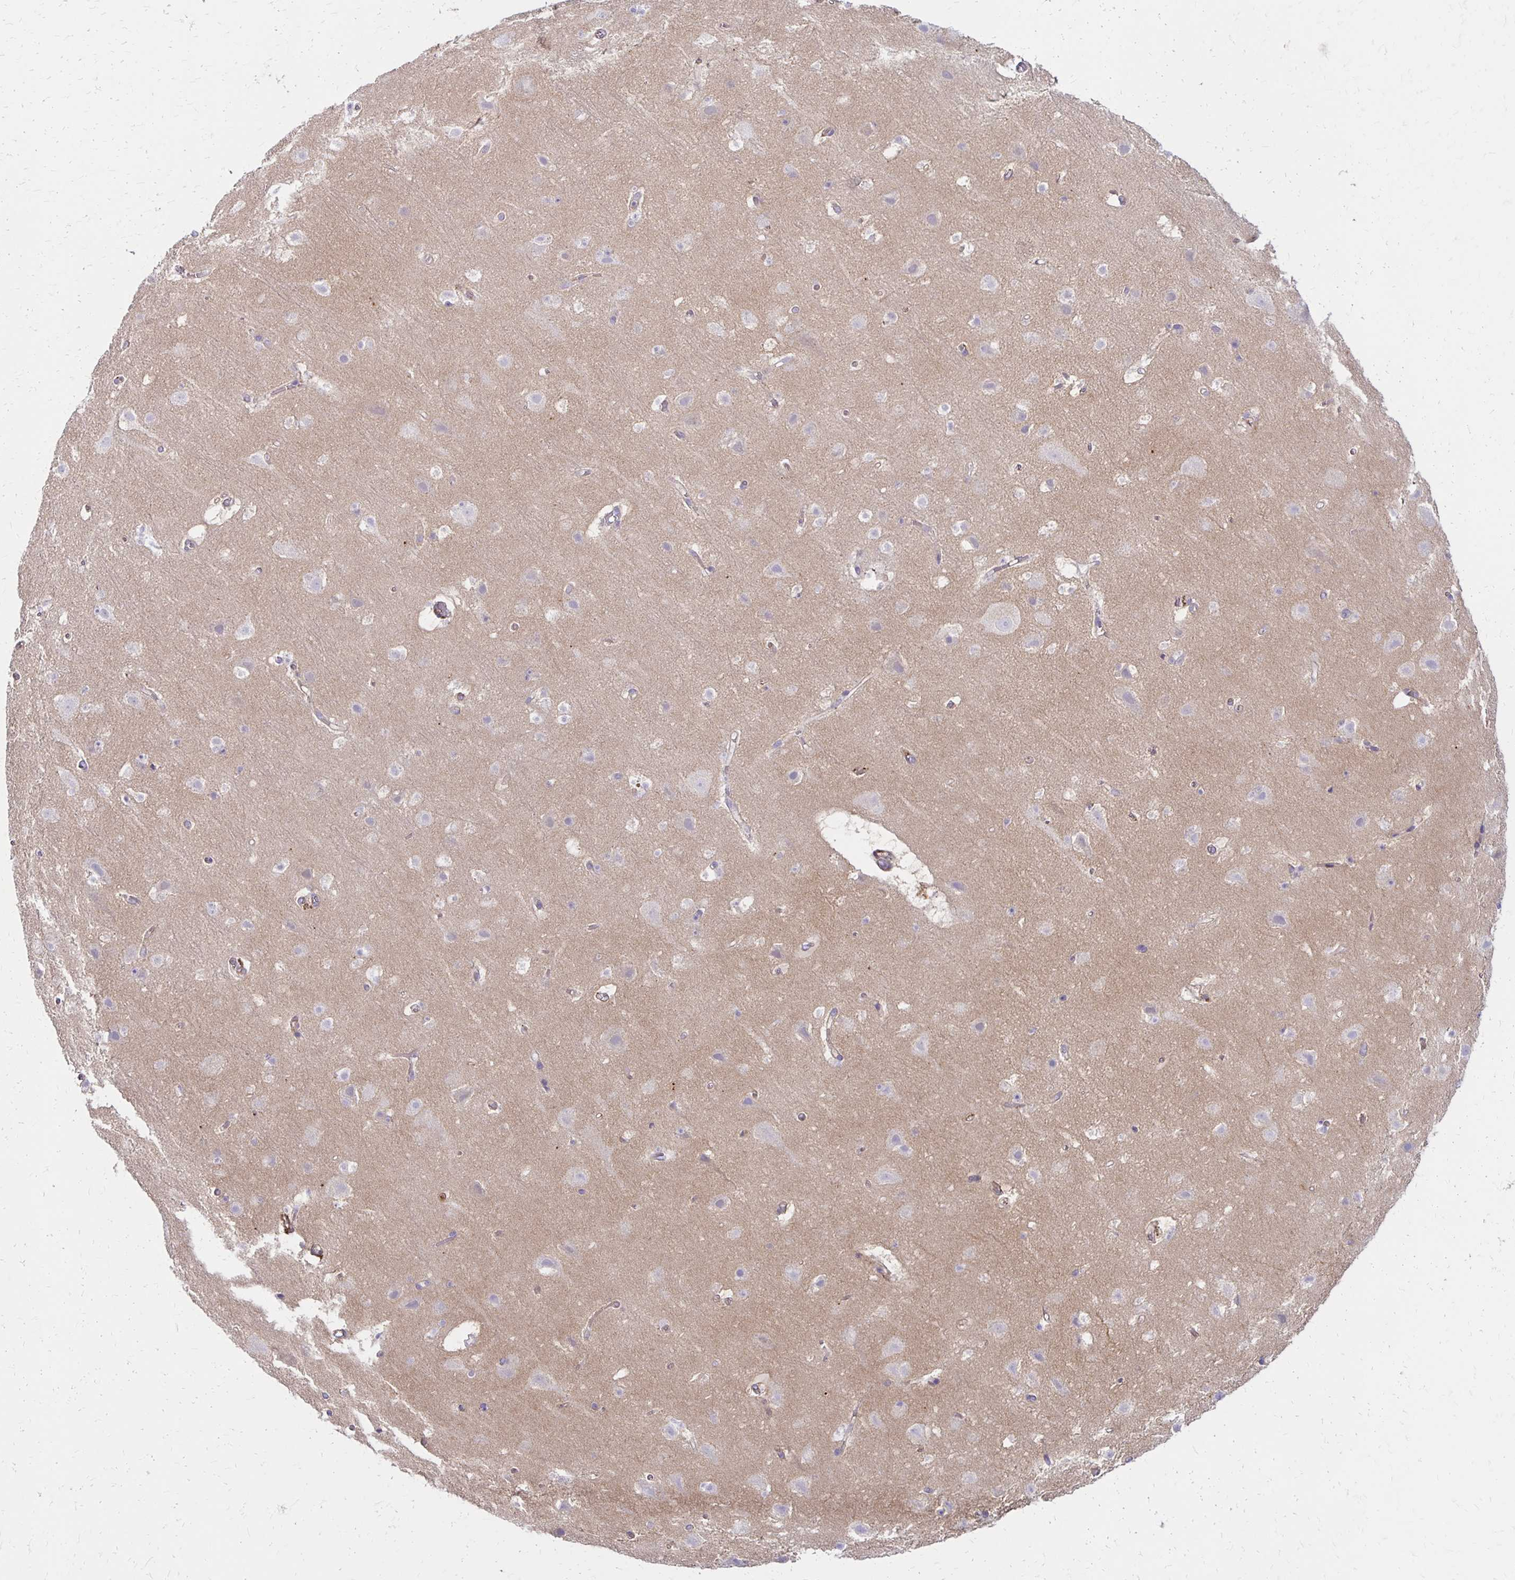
{"staining": {"intensity": "moderate", "quantity": "<25%", "location": "cytoplasmic/membranous"}, "tissue": "cerebral cortex", "cell_type": "Endothelial cells", "image_type": "normal", "snomed": [{"axis": "morphology", "description": "Normal tissue, NOS"}, {"axis": "topography", "description": "Cerebral cortex"}], "caption": "Endothelial cells exhibit low levels of moderate cytoplasmic/membranous expression in approximately <25% of cells in normal human cerebral cortex. The protein is shown in brown color, while the nuclei are stained blue.", "gene": "TTYH1", "patient": {"sex": "female", "age": 42}}